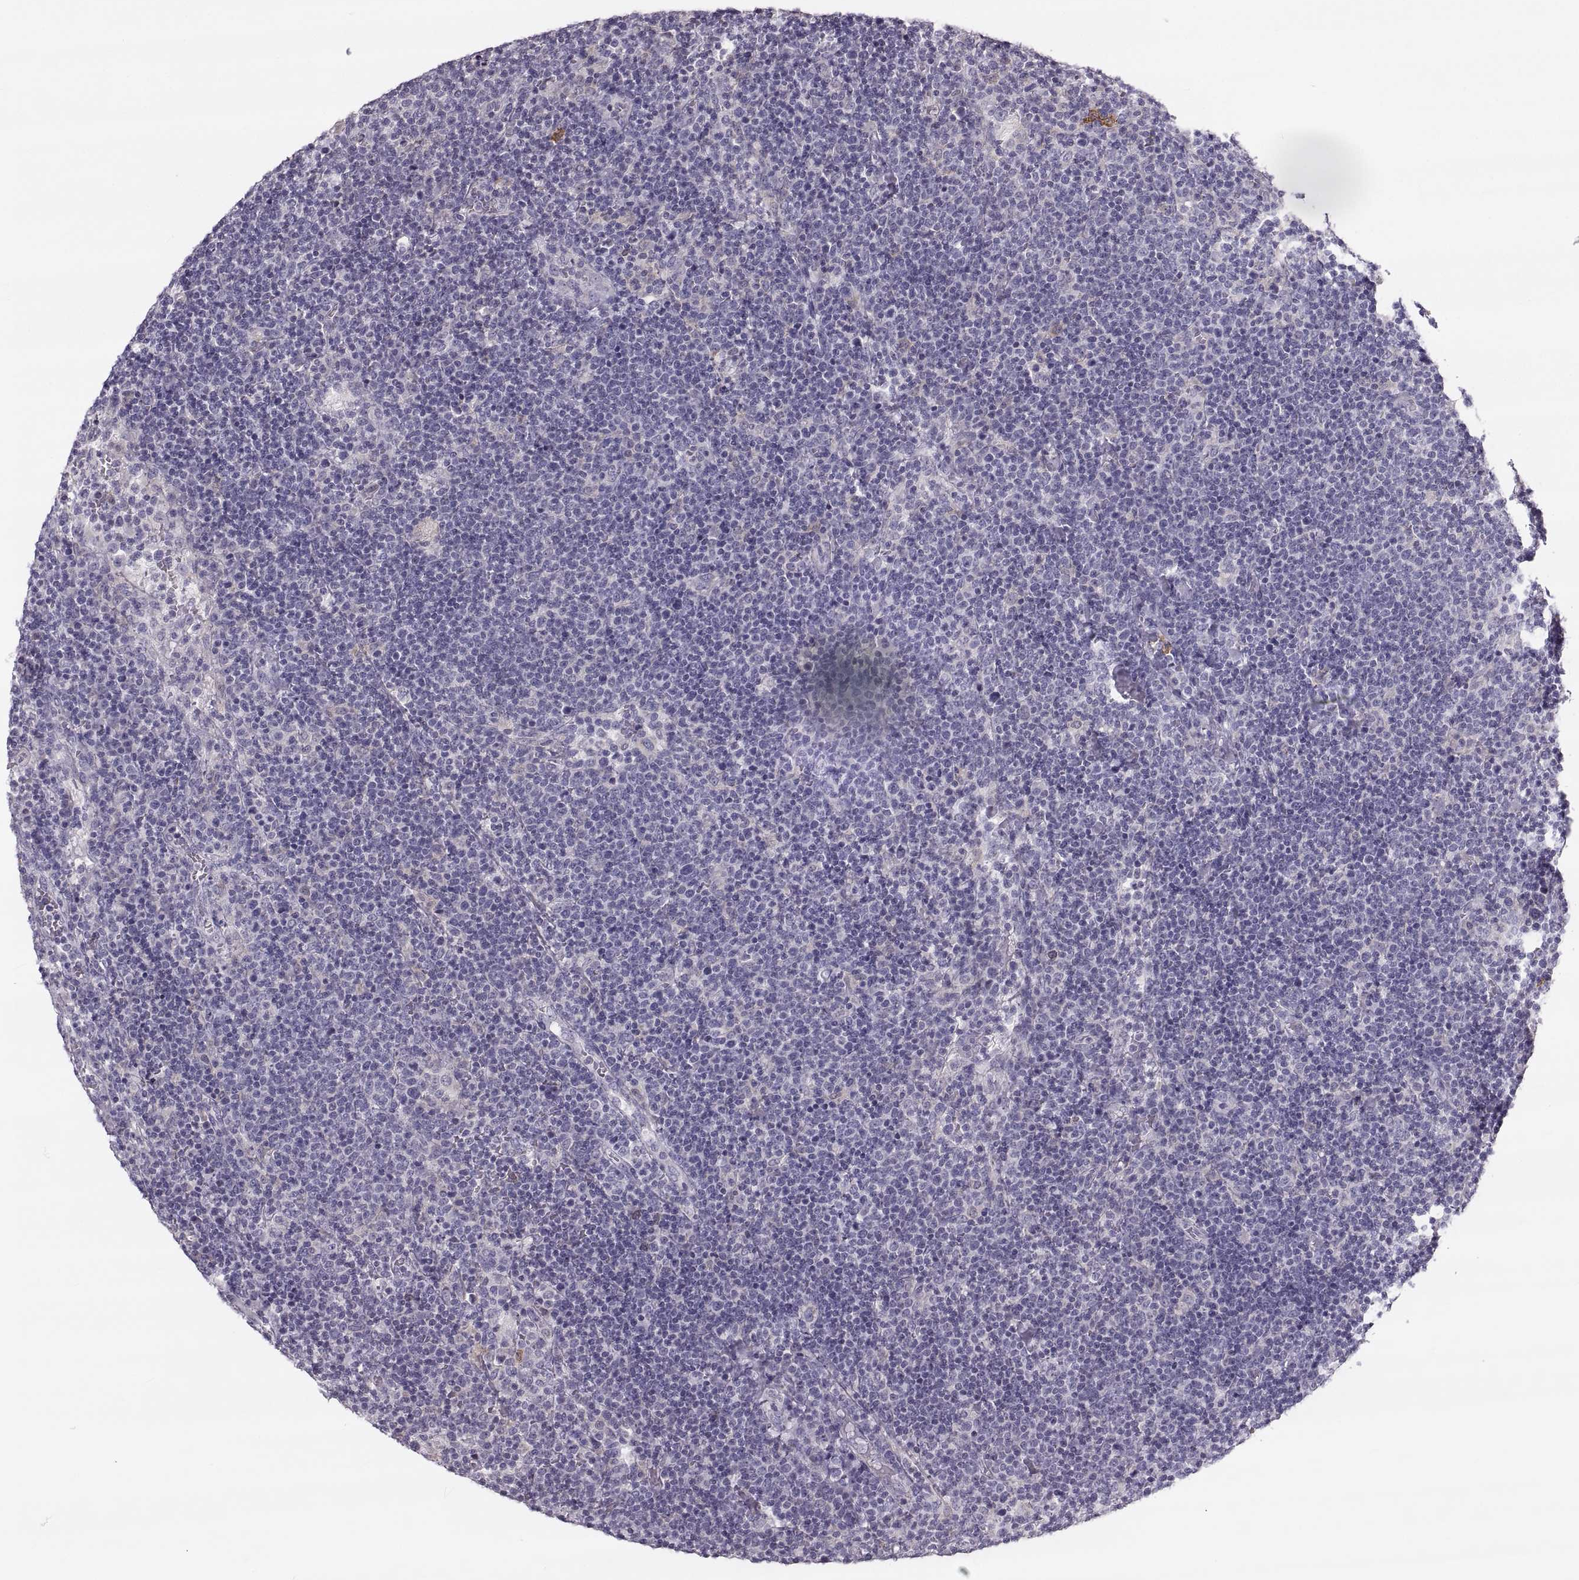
{"staining": {"intensity": "negative", "quantity": "none", "location": "none"}, "tissue": "lymphoma", "cell_type": "Tumor cells", "image_type": "cancer", "snomed": [{"axis": "morphology", "description": "Malignant lymphoma, non-Hodgkin's type, High grade"}, {"axis": "topography", "description": "Lymph node"}], "caption": "This is a histopathology image of IHC staining of lymphoma, which shows no staining in tumor cells.", "gene": "RUNDC3A", "patient": {"sex": "male", "age": 61}}